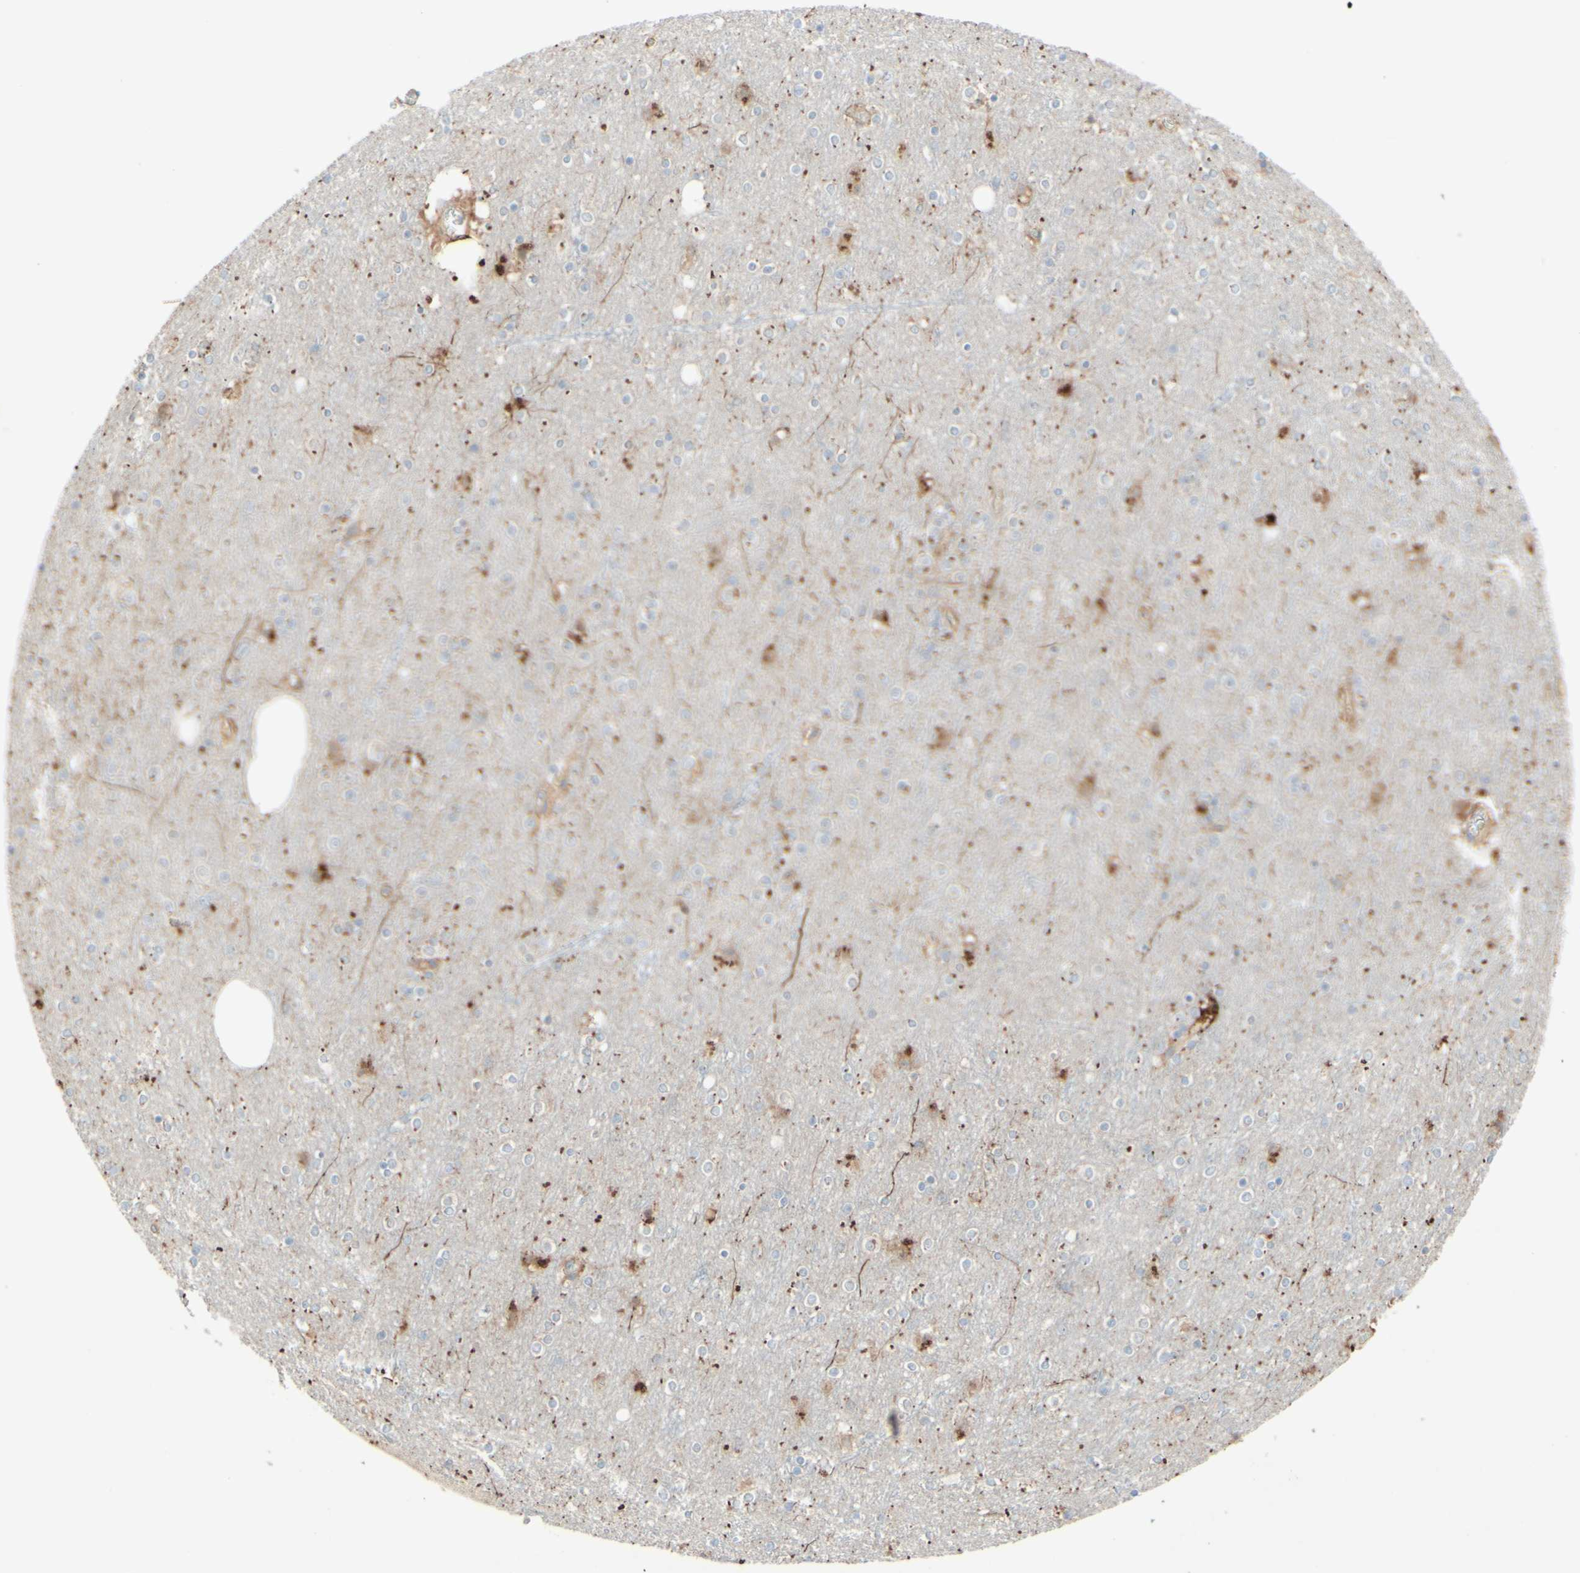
{"staining": {"intensity": "weak", "quantity": "<25%", "location": "cytoplasmic/membranous"}, "tissue": "cerebral cortex", "cell_type": "Endothelial cells", "image_type": "normal", "snomed": [{"axis": "morphology", "description": "Normal tissue, NOS"}, {"axis": "topography", "description": "Cerebral cortex"}], "caption": "High magnification brightfield microscopy of benign cerebral cortex stained with DAB (3,3'-diaminobenzidine) (brown) and counterstained with hematoxylin (blue): endothelial cells show no significant expression.", "gene": "MTM1", "patient": {"sex": "female", "age": 54}}